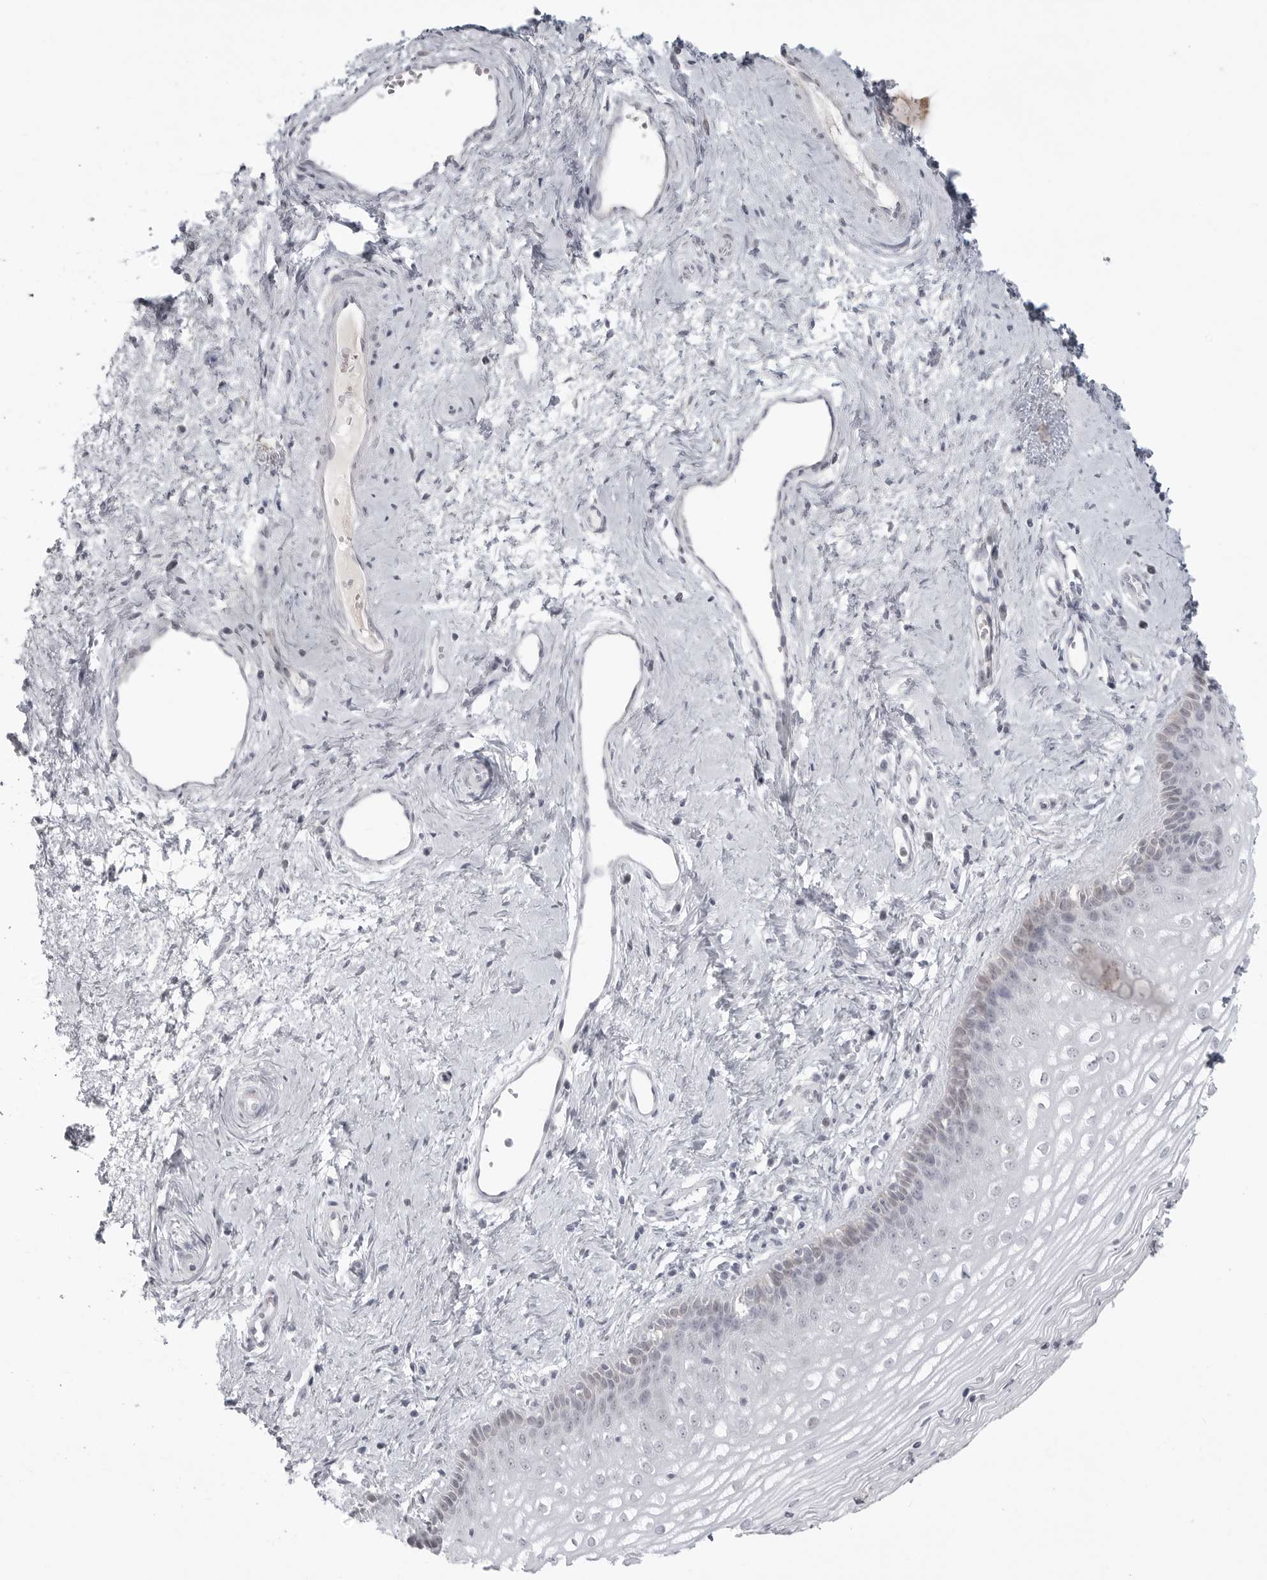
{"staining": {"intensity": "negative", "quantity": "none", "location": "none"}, "tissue": "vagina", "cell_type": "Squamous epithelial cells", "image_type": "normal", "snomed": [{"axis": "morphology", "description": "Normal tissue, NOS"}, {"axis": "topography", "description": "Vagina"}], "caption": "This image is of unremarkable vagina stained with immunohistochemistry (IHC) to label a protein in brown with the nuclei are counter-stained blue. There is no expression in squamous epithelial cells. (DAB (3,3'-diaminobenzidine) immunohistochemistry with hematoxylin counter stain).", "gene": "TCTN3", "patient": {"sex": "female", "age": 46}}